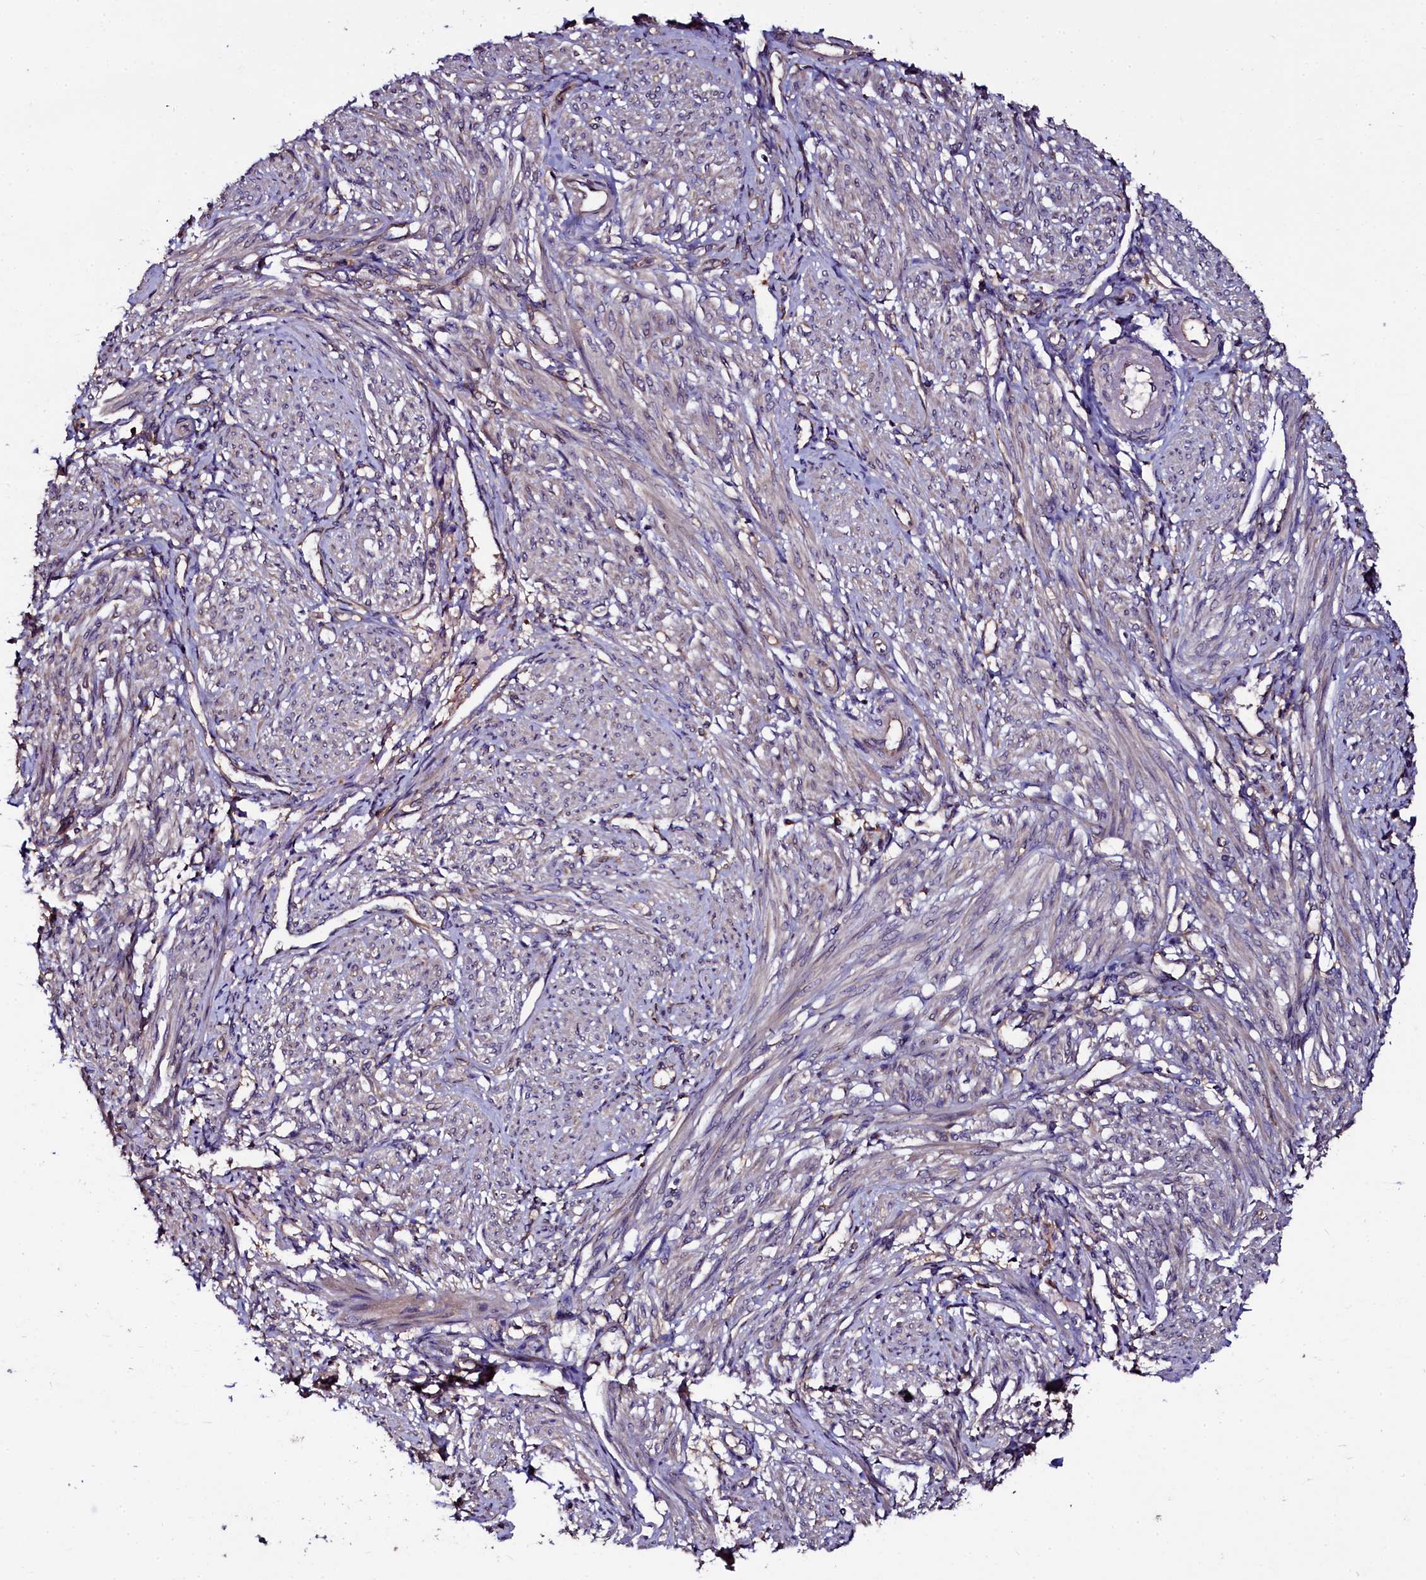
{"staining": {"intensity": "weak", "quantity": "<25%", "location": "cytoplasmic/membranous"}, "tissue": "smooth muscle", "cell_type": "Smooth muscle cells", "image_type": "normal", "snomed": [{"axis": "morphology", "description": "Normal tissue, NOS"}, {"axis": "topography", "description": "Smooth muscle"}], "caption": "Immunohistochemistry photomicrograph of benign human smooth muscle stained for a protein (brown), which exhibits no expression in smooth muscle cells.", "gene": "APPL2", "patient": {"sex": "female", "age": 39}}